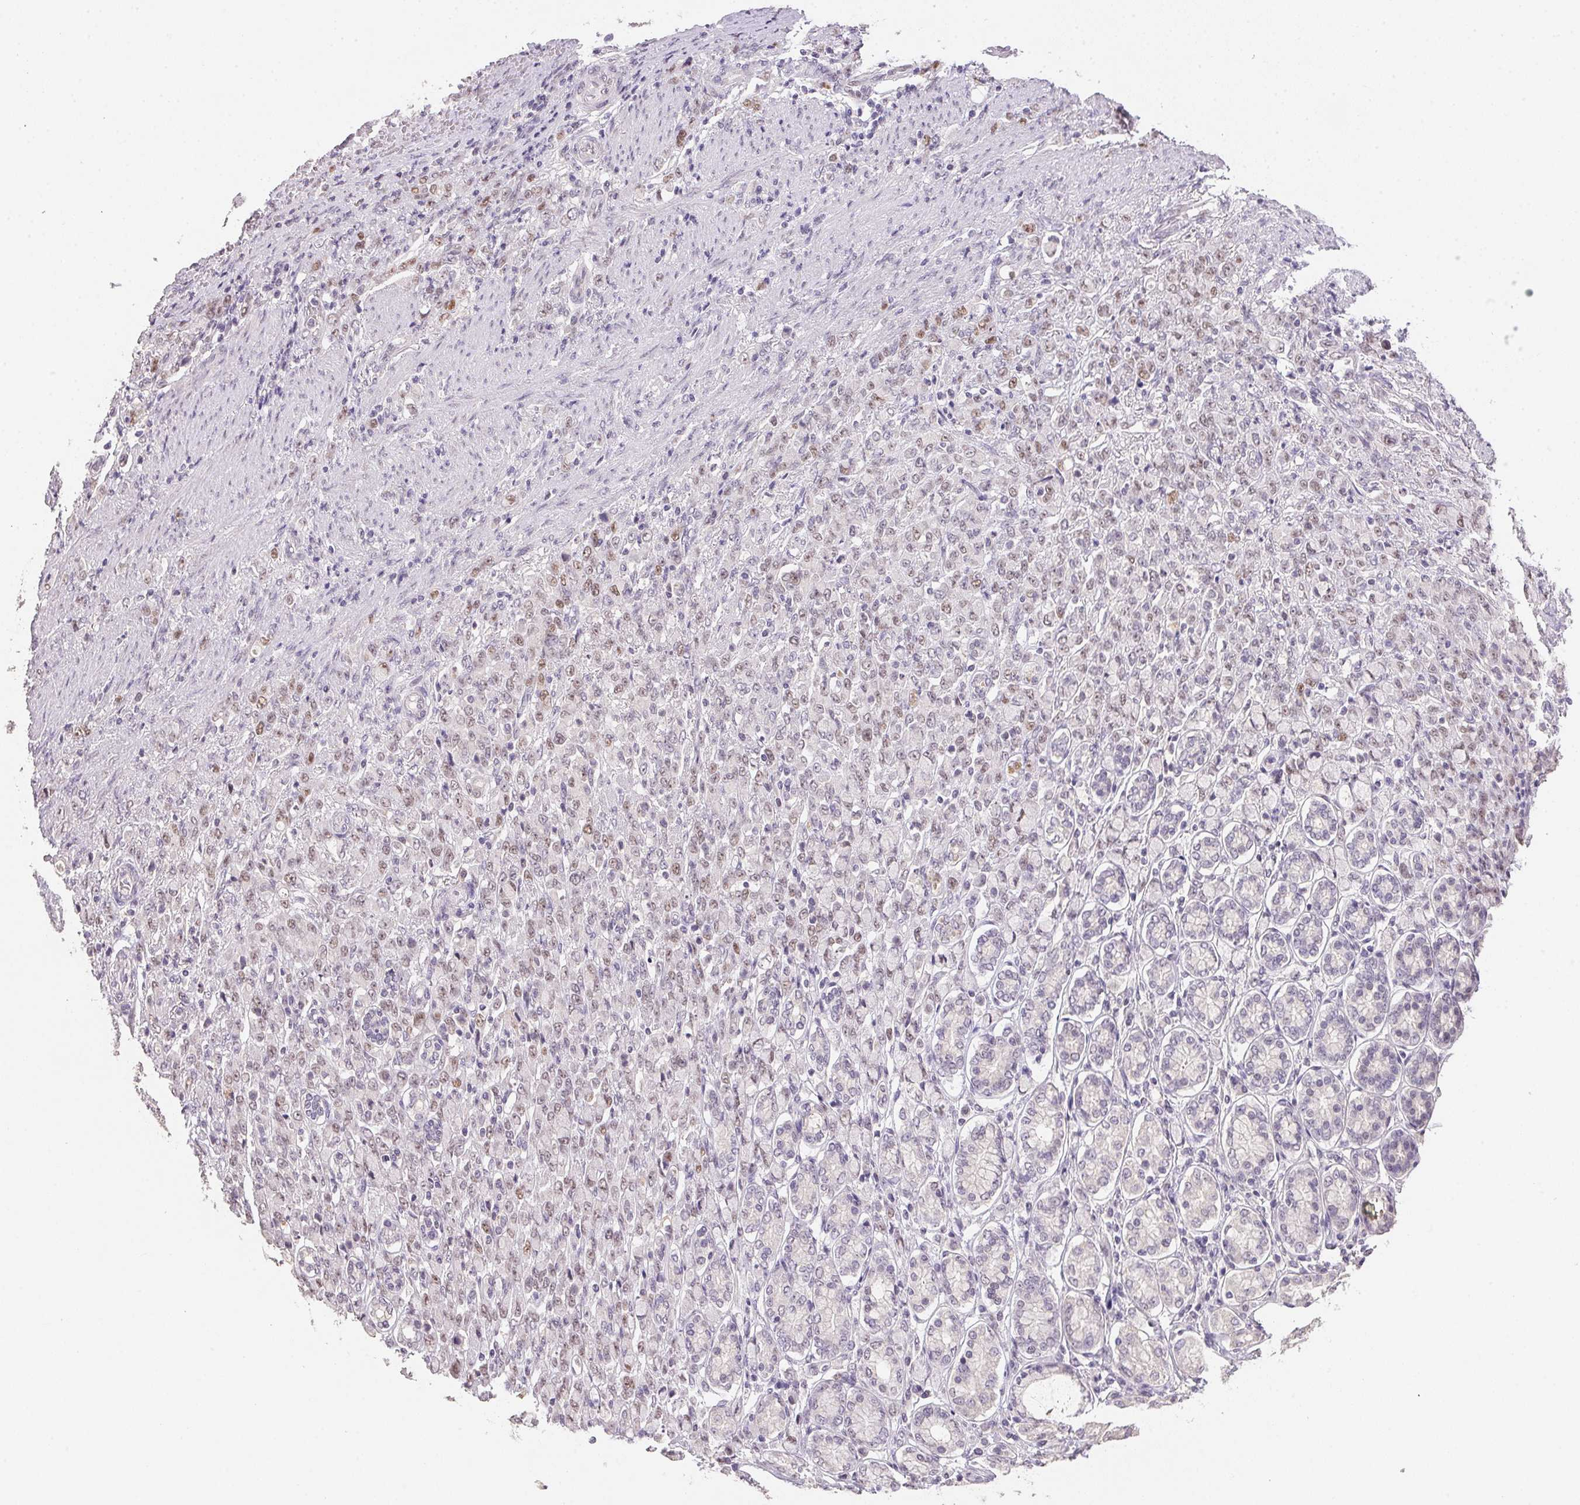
{"staining": {"intensity": "negative", "quantity": "none", "location": "none"}, "tissue": "stomach cancer", "cell_type": "Tumor cells", "image_type": "cancer", "snomed": [{"axis": "morphology", "description": "Adenocarcinoma, NOS"}, {"axis": "topography", "description": "Stomach"}], "caption": "Immunohistochemistry histopathology image of neoplastic tissue: stomach adenocarcinoma stained with DAB (3,3'-diaminobenzidine) displays no significant protein positivity in tumor cells. The staining was performed using DAB to visualize the protein expression in brown, while the nuclei were stained in blue with hematoxylin (Magnification: 20x).", "gene": "POLR3G", "patient": {"sex": "female", "age": 79}}